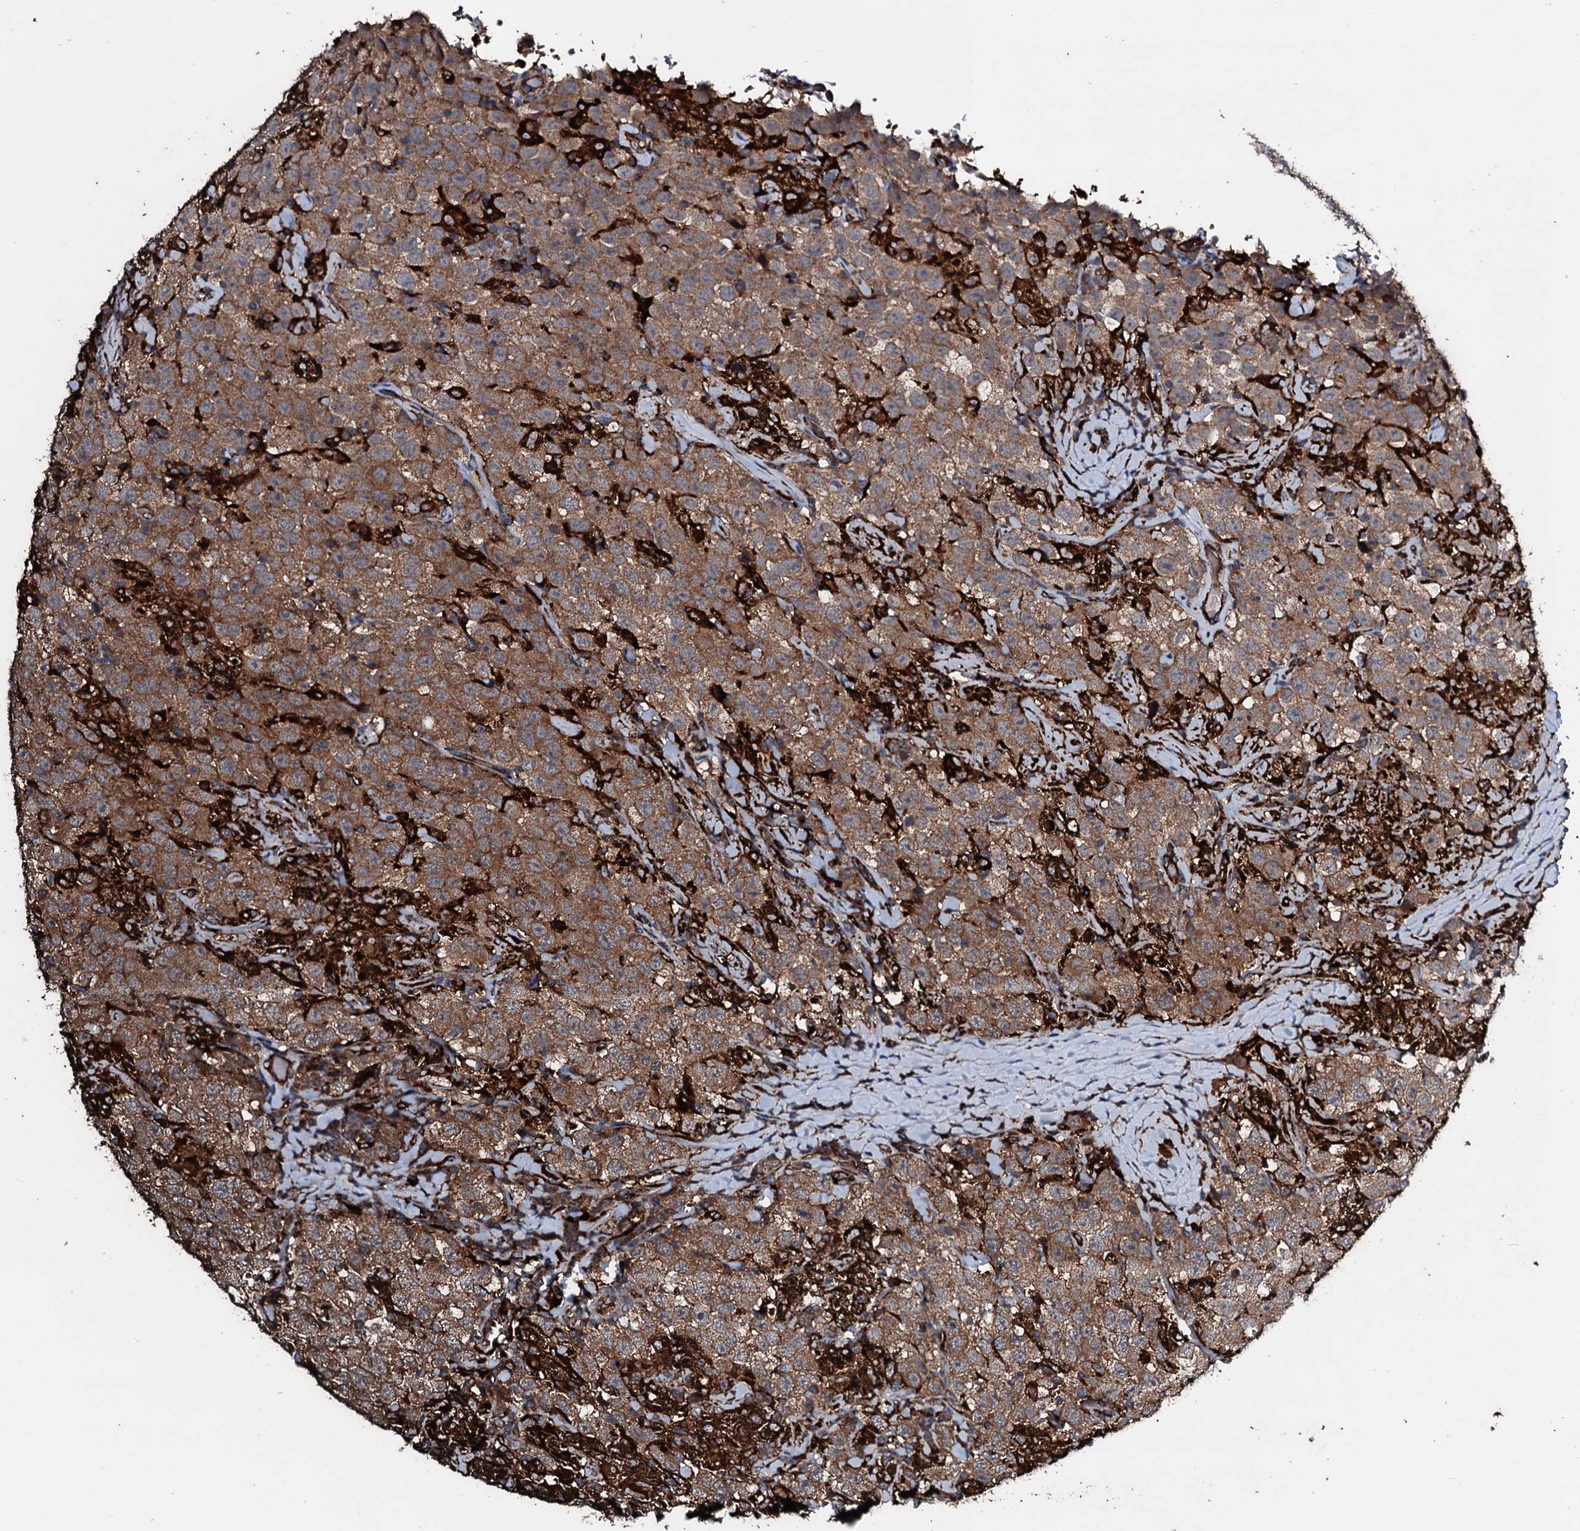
{"staining": {"intensity": "moderate", "quantity": ">75%", "location": "cytoplasmic/membranous"}, "tissue": "testis cancer", "cell_type": "Tumor cells", "image_type": "cancer", "snomed": [{"axis": "morphology", "description": "Seminoma, NOS"}, {"axis": "topography", "description": "Testis"}], "caption": "IHC of testis cancer (seminoma) reveals medium levels of moderate cytoplasmic/membranous staining in approximately >75% of tumor cells.", "gene": "TPGS2", "patient": {"sex": "male", "age": 41}}